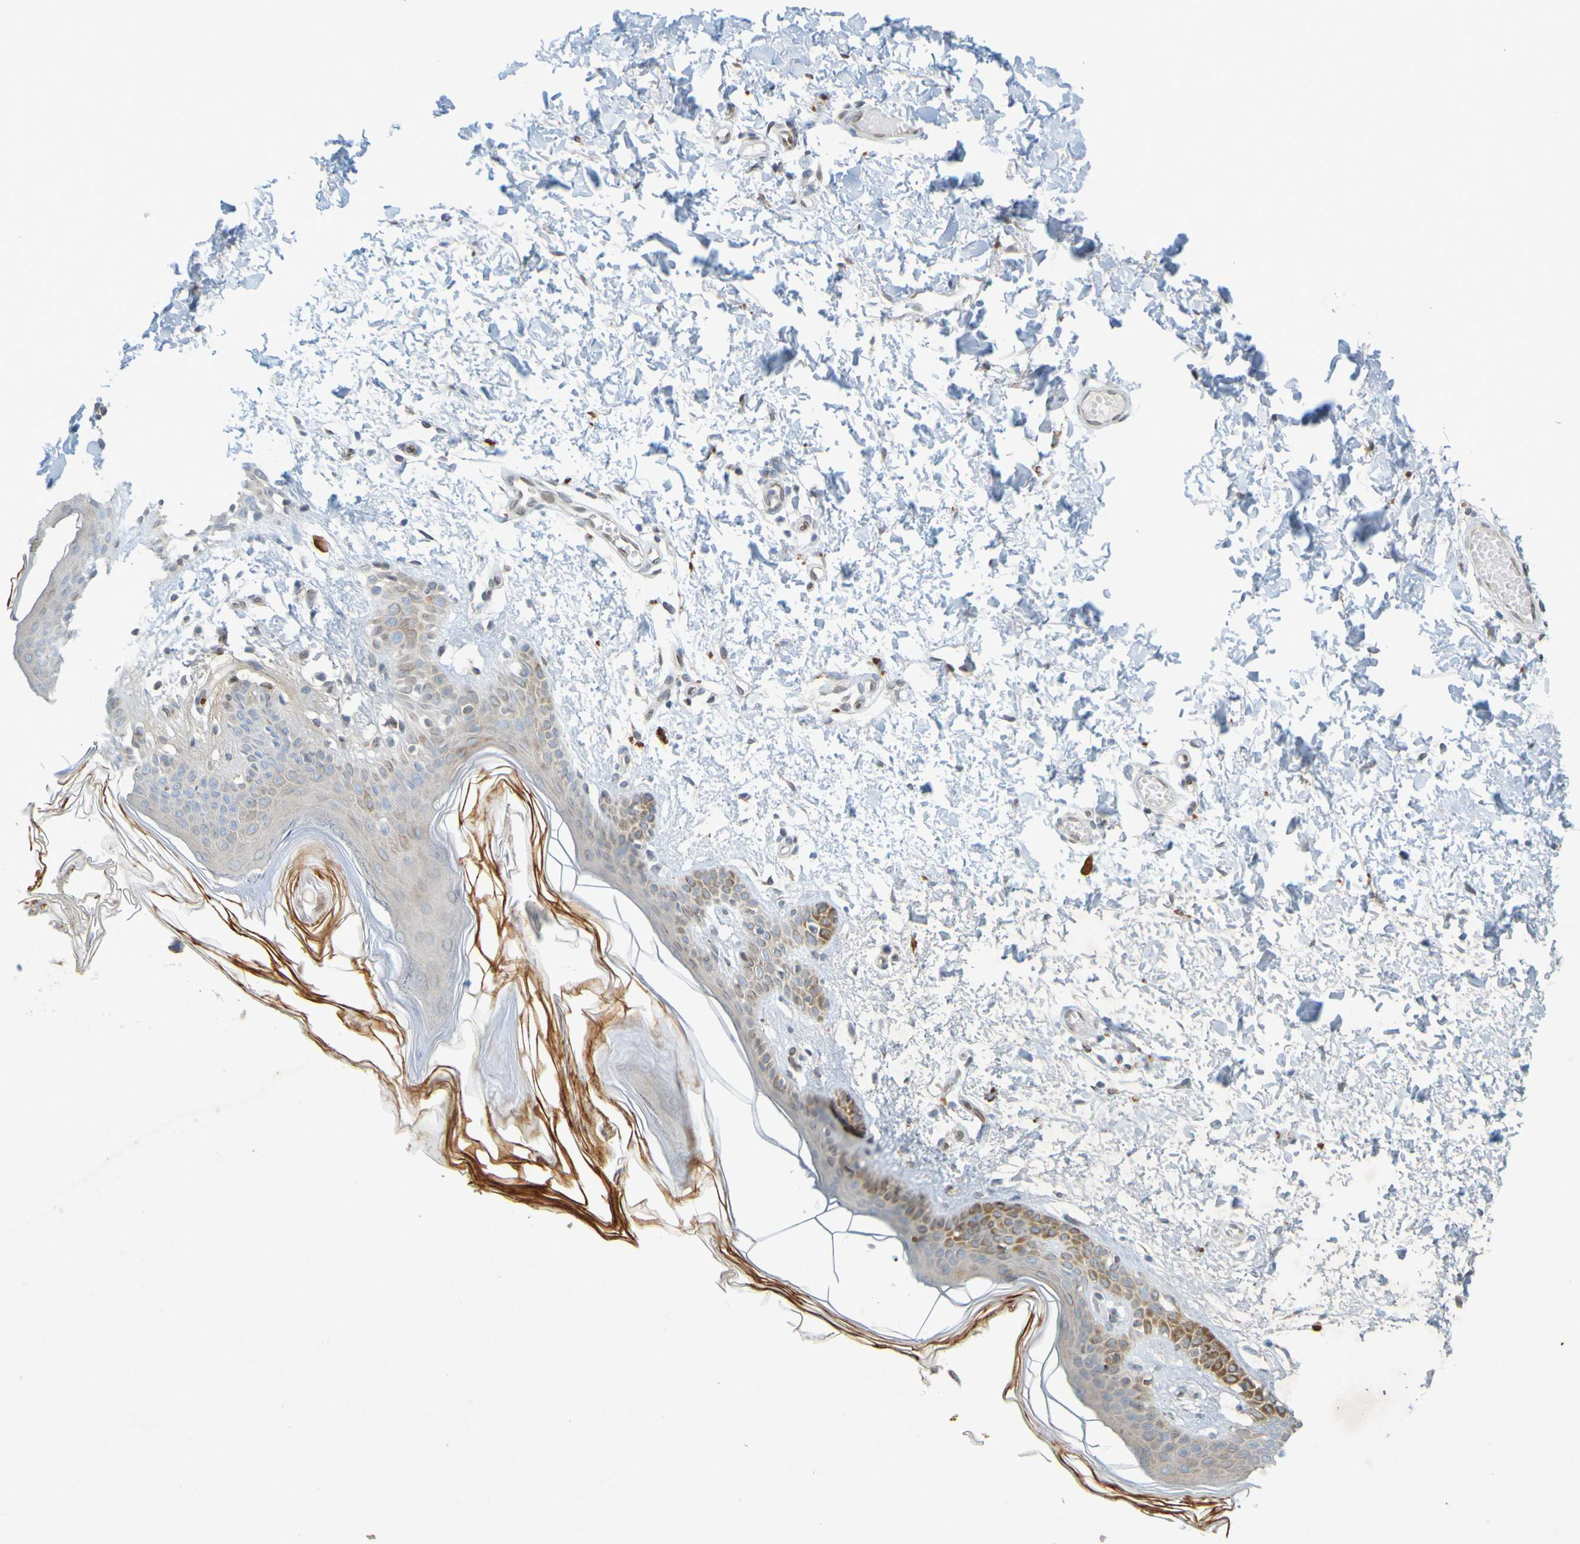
{"staining": {"intensity": "negative", "quantity": "none", "location": "none"}, "tissue": "skin", "cell_type": "Fibroblasts", "image_type": "normal", "snomed": [{"axis": "morphology", "description": "Normal tissue, NOS"}, {"axis": "topography", "description": "Skin"}], "caption": "High magnification brightfield microscopy of normal skin stained with DAB (3,3'-diaminobenzidine) (brown) and counterstained with hematoxylin (blue): fibroblasts show no significant positivity.", "gene": "MAG", "patient": {"sex": "male", "age": 53}}